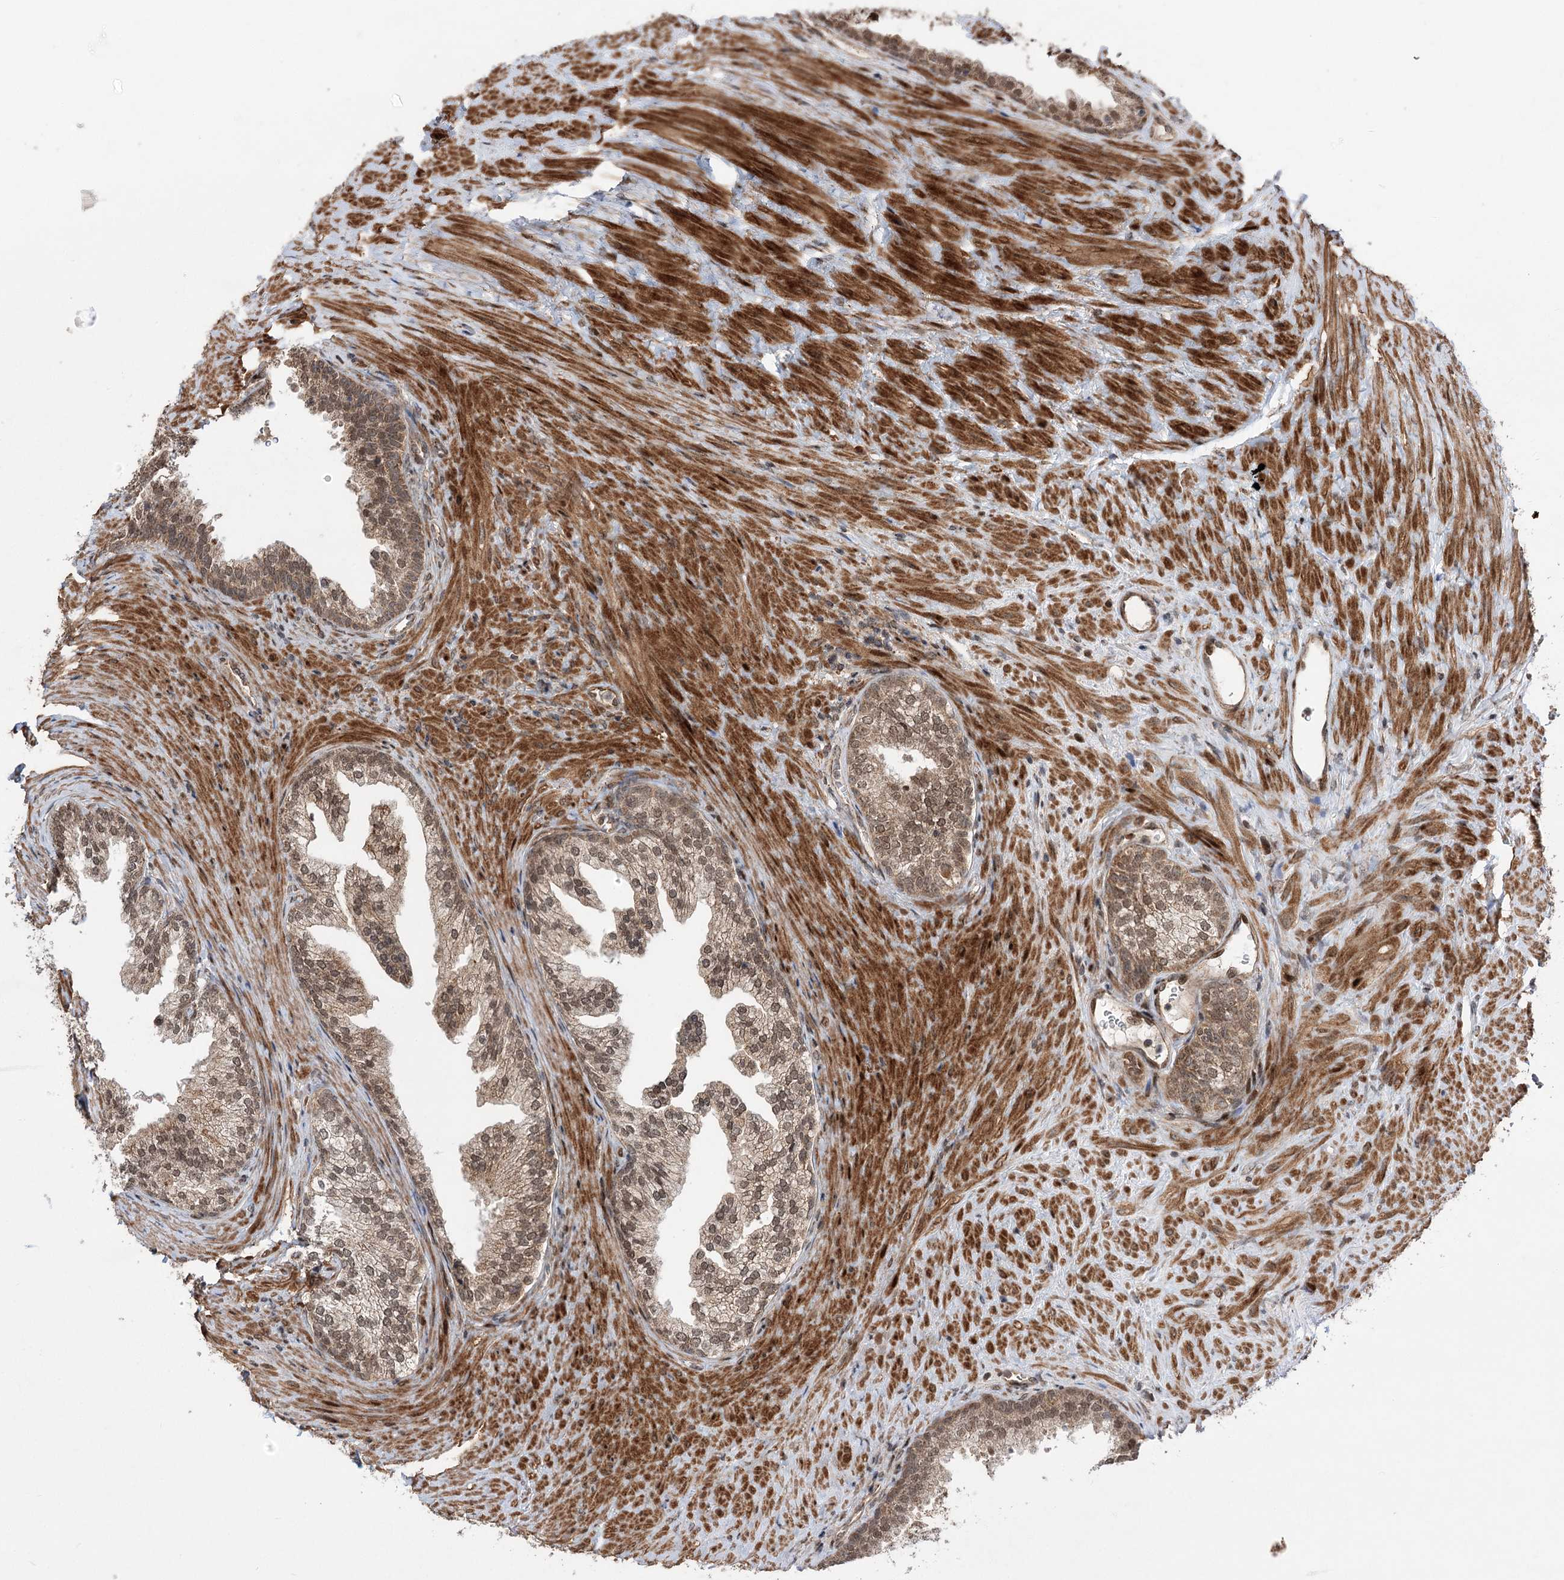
{"staining": {"intensity": "moderate", "quantity": ">75%", "location": "cytoplasmic/membranous,nuclear"}, "tissue": "prostate", "cell_type": "Glandular cells", "image_type": "normal", "snomed": [{"axis": "morphology", "description": "Normal tissue, NOS"}, {"axis": "topography", "description": "Prostate"}], "caption": "Moderate cytoplasmic/membranous,nuclear staining for a protein is appreciated in approximately >75% of glandular cells of benign prostate using immunohistochemistry.", "gene": "TENM2", "patient": {"sex": "male", "age": 76}}